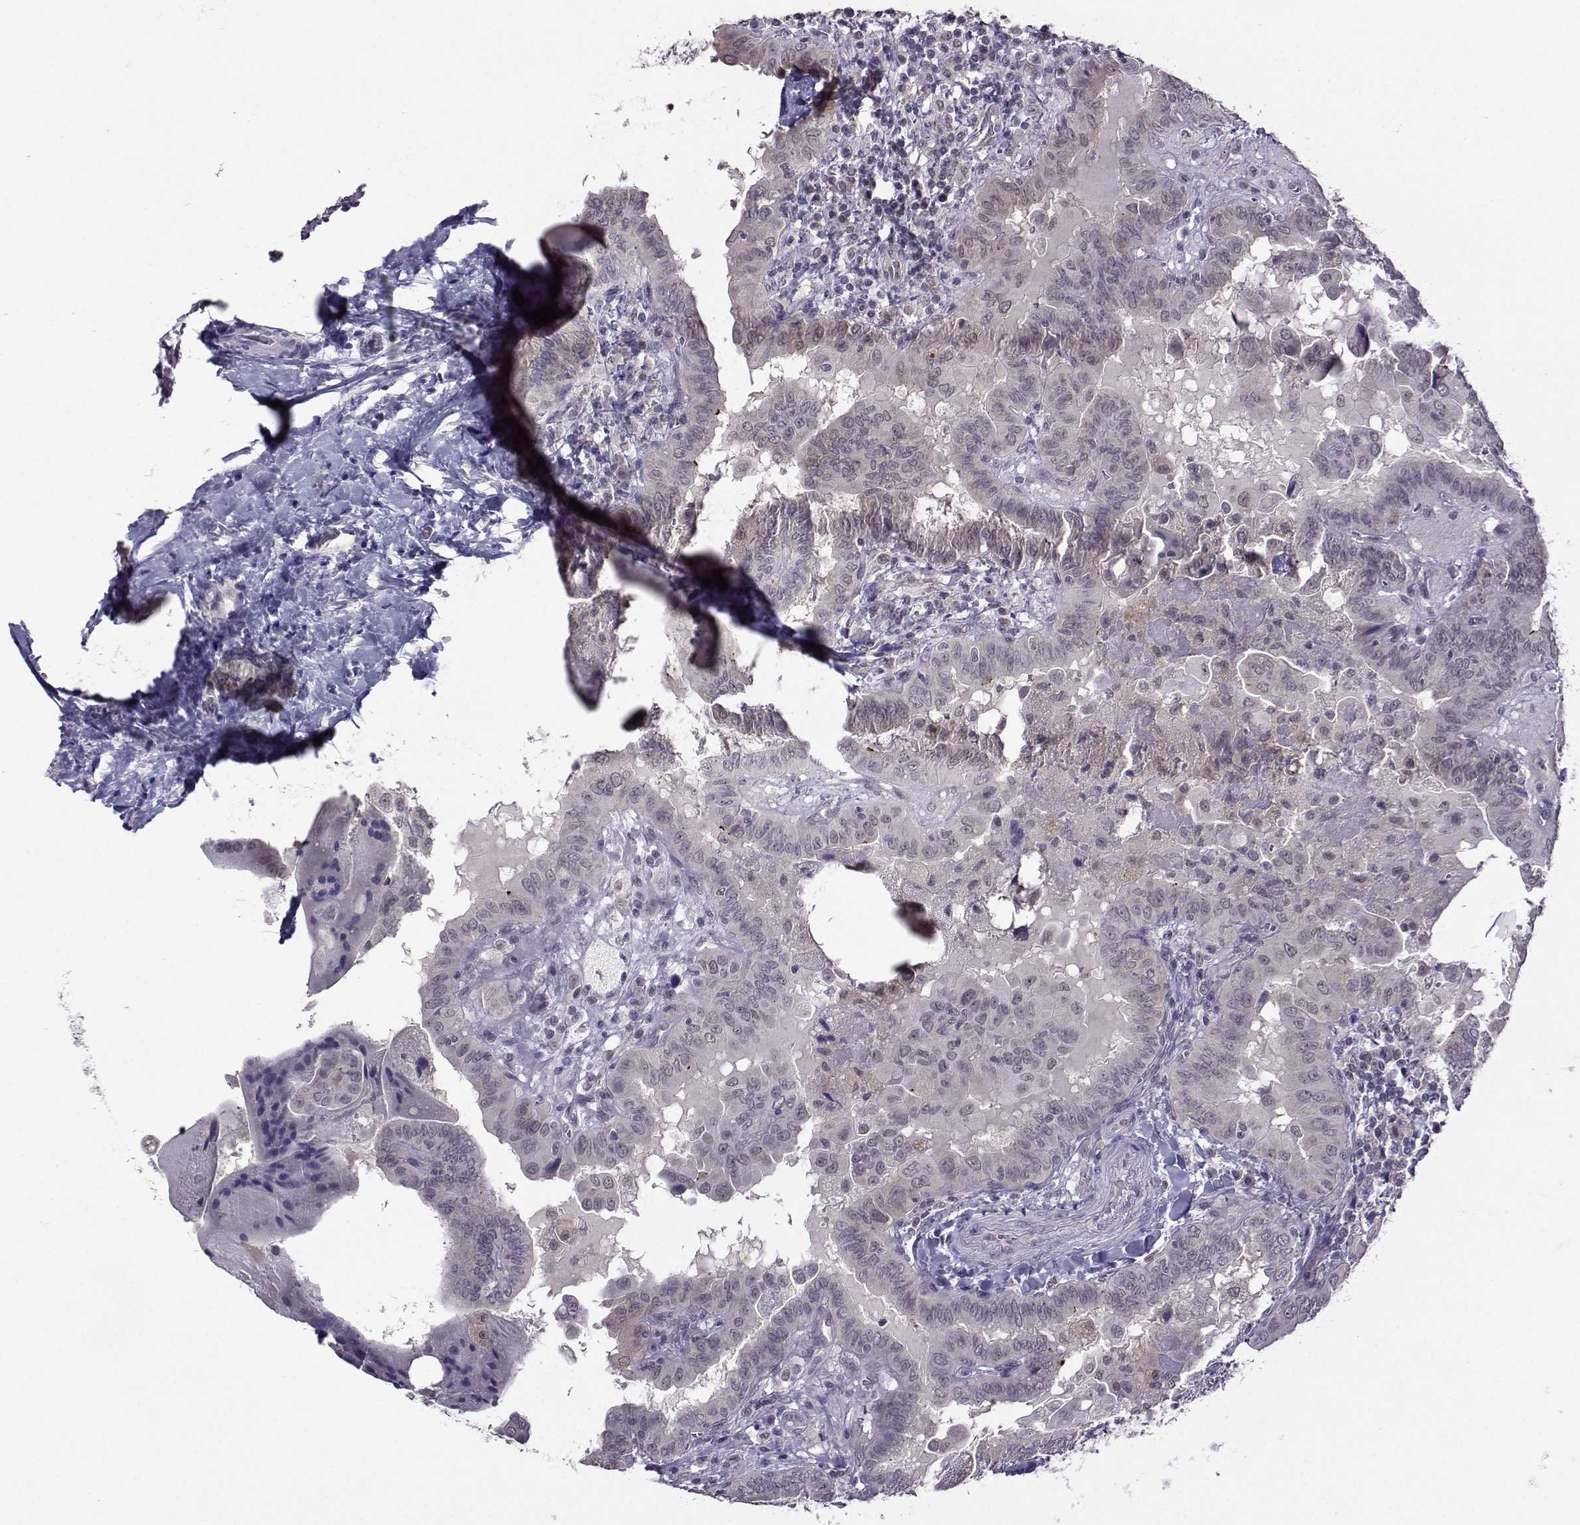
{"staining": {"intensity": "weak", "quantity": "<25%", "location": "cytoplasmic/membranous"}, "tissue": "thyroid cancer", "cell_type": "Tumor cells", "image_type": "cancer", "snomed": [{"axis": "morphology", "description": "Papillary adenocarcinoma, NOS"}, {"axis": "topography", "description": "Thyroid gland"}], "caption": "Thyroid papillary adenocarcinoma stained for a protein using immunohistochemistry displays no expression tumor cells.", "gene": "DDX20", "patient": {"sex": "female", "age": 37}}